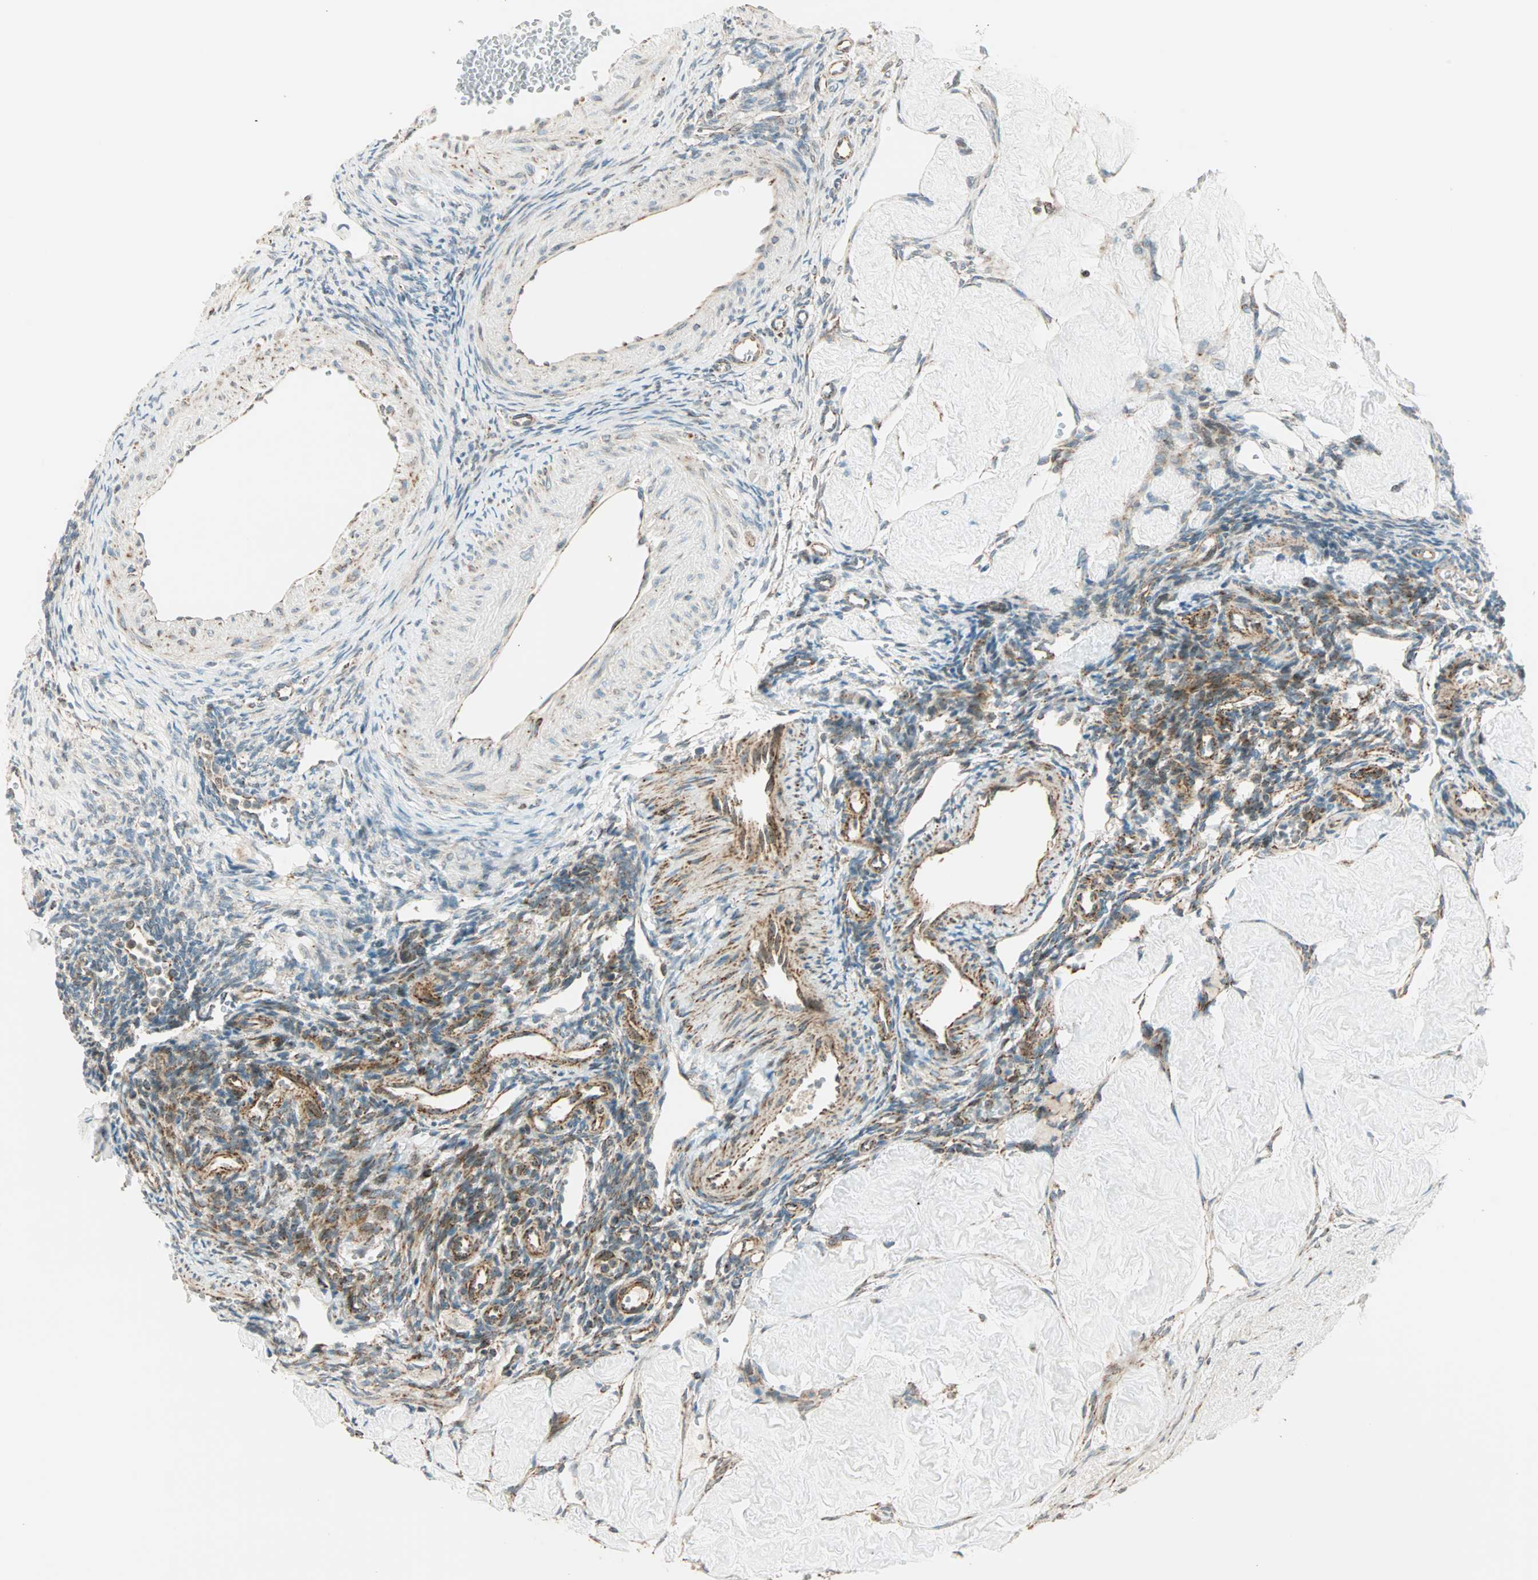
{"staining": {"intensity": "weak", "quantity": "25%-75%", "location": "cytoplasmic/membranous"}, "tissue": "ovary", "cell_type": "Ovarian stroma cells", "image_type": "normal", "snomed": [{"axis": "morphology", "description": "Normal tissue, NOS"}, {"axis": "topography", "description": "Ovary"}], "caption": "This is an image of IHC staining of normal ovary, which shows weak expression in the cytoplasmic/membranous of ovarian stroma cells.", "gene": "SPRY4", "patient": {"sex": "female", "age": 33}}